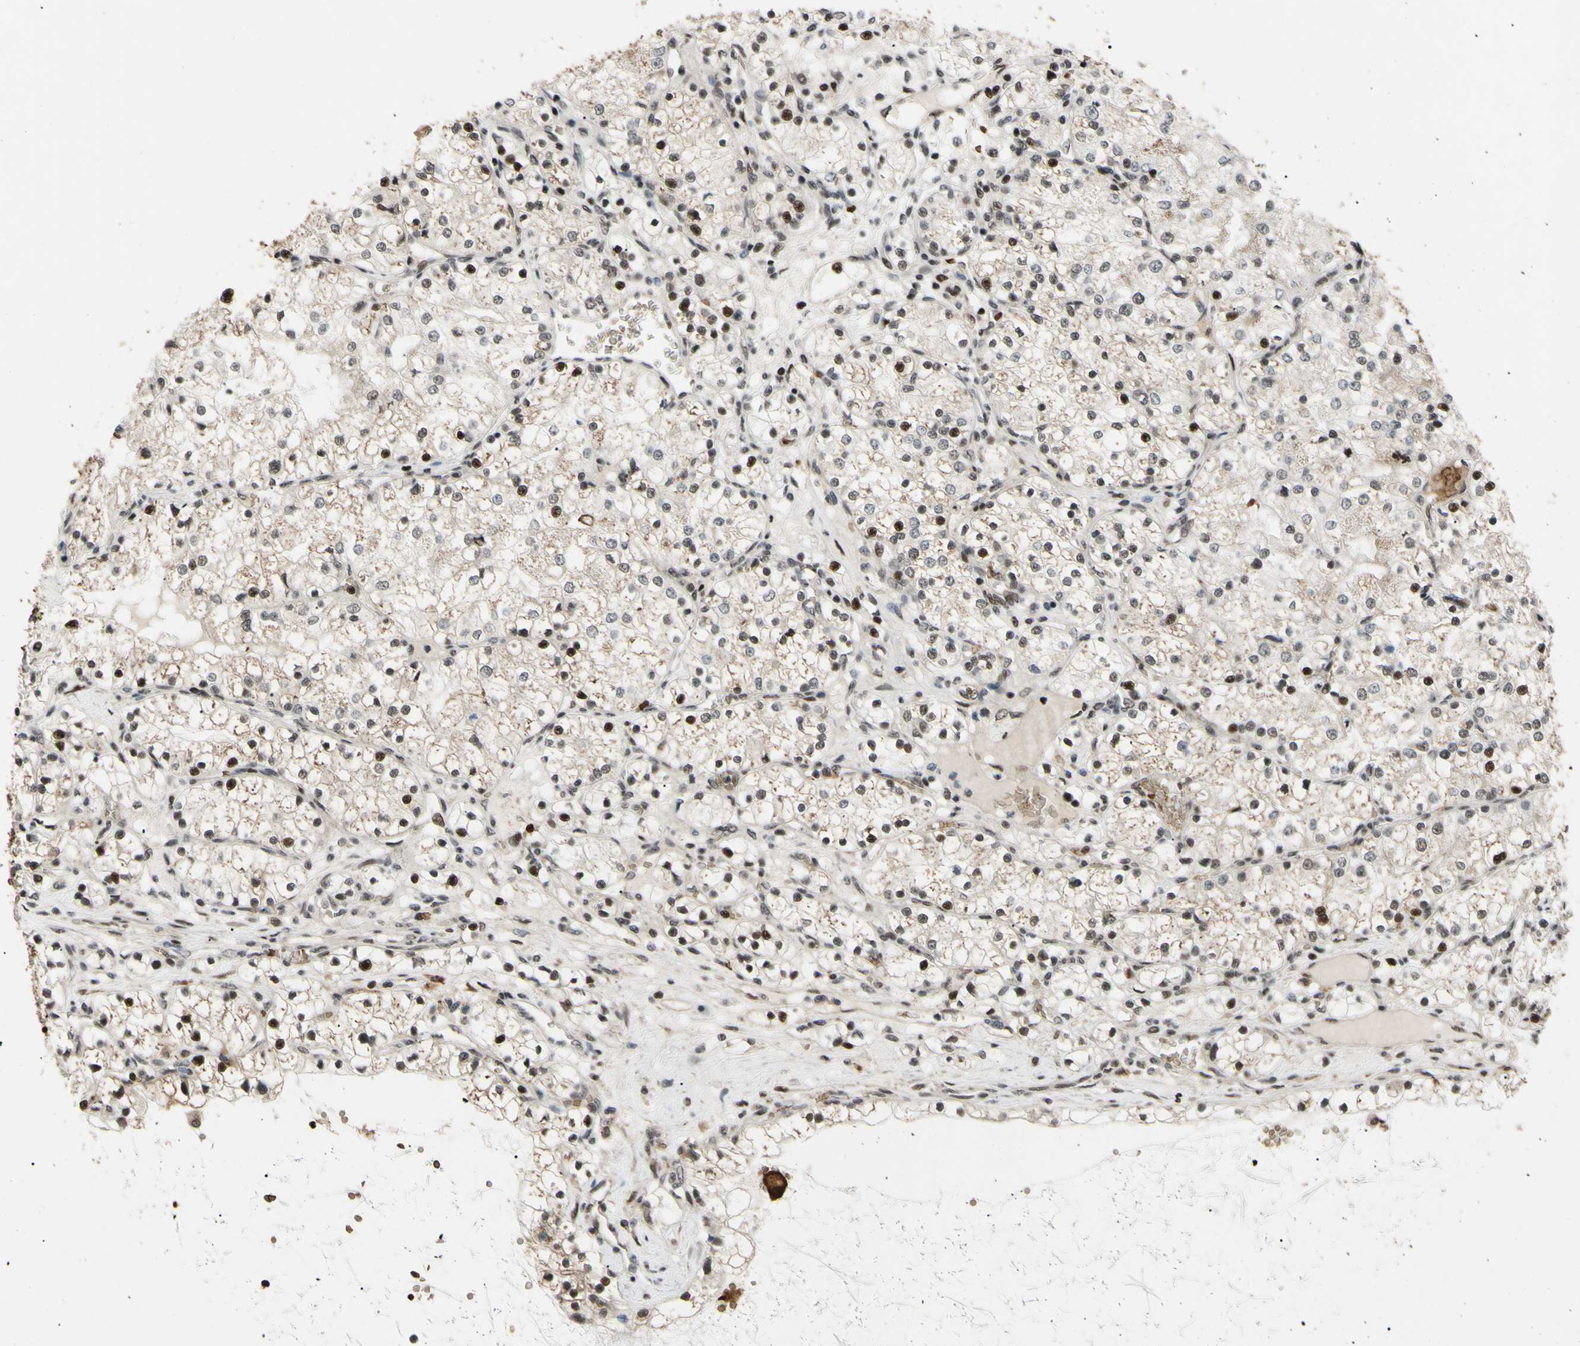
{"staining": {"intensity": "moderate", "quantity": "25%-75%", "location": "nuclear"}, "tissue": "renal cancer", "cell_type": "Tumor cells", "image_type": "cancer", "snomed": [{"axis": "morphology", "description": "Adenocarcinoma, NOS"}, {"axis": "topography", "description": "Kidney"}], "caption": "Renal adenocarcinoma was stained to show a protein in brown. There is medium levels of moderate nuclear expression in approximately 25%-75% of tumor cells.", "gene": "THAP12", "patient": {"sex": "male", "age": 68}}